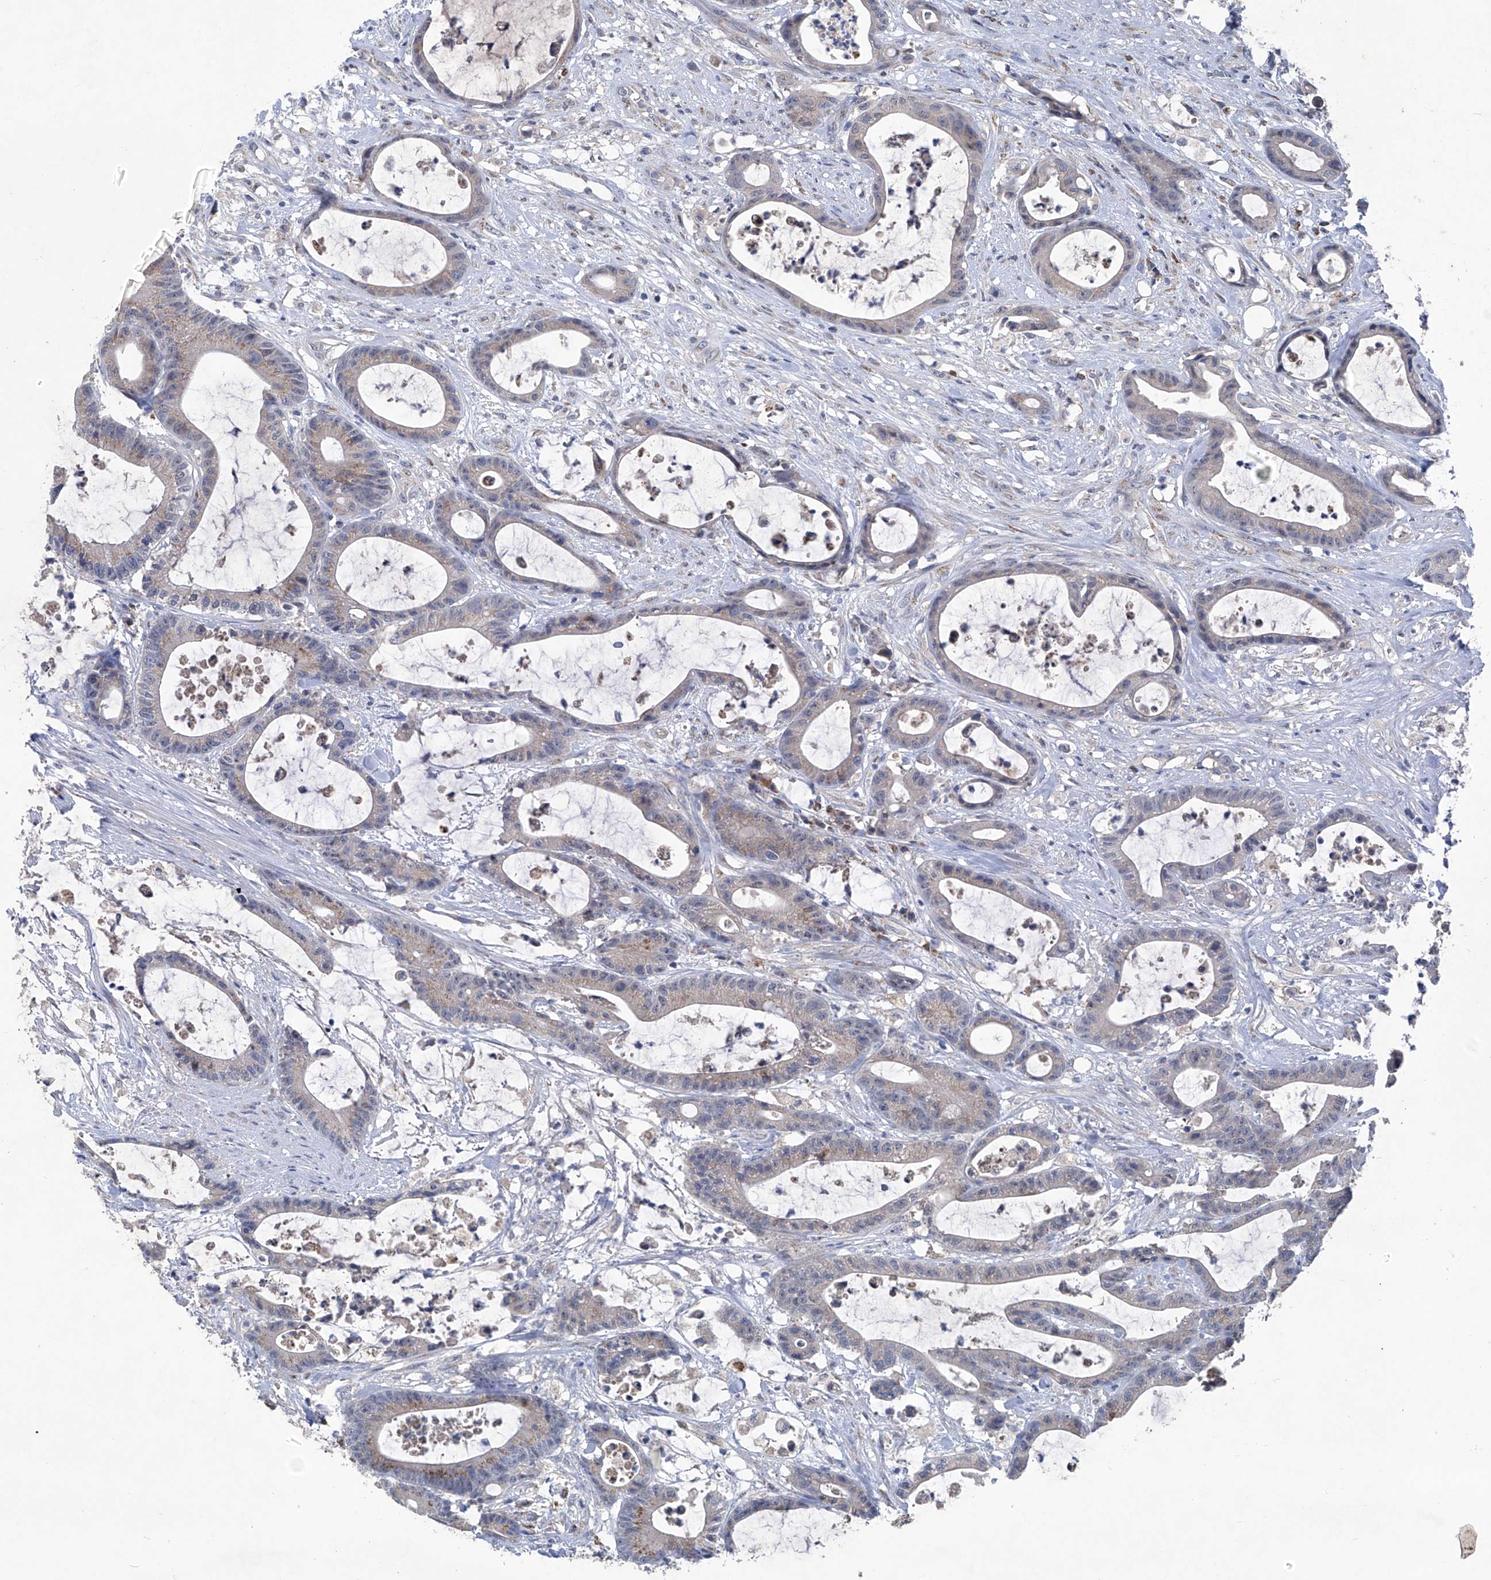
{"staining": {"intensity": "moderate", "quantity": "<25%", "location": "cytoplasmic/membranous"}, "tissue": "colorectal cancer", "cell_type": "Tumor cells", "image_type": "cancer", "snomed": [{"axis": "morphology", "description": "Adenocarcinoma, NOS"}, {"axis": "topography", "description": "Colon"}], "caption": "Protein analysis of colorectal adenocarcinoma tissue exhibits moderate cytoplasmic/membranous staining in approximately <25% of tumor cells.", "gene": "PCSK5", "patient": {"sex": "female", "age": 84}}